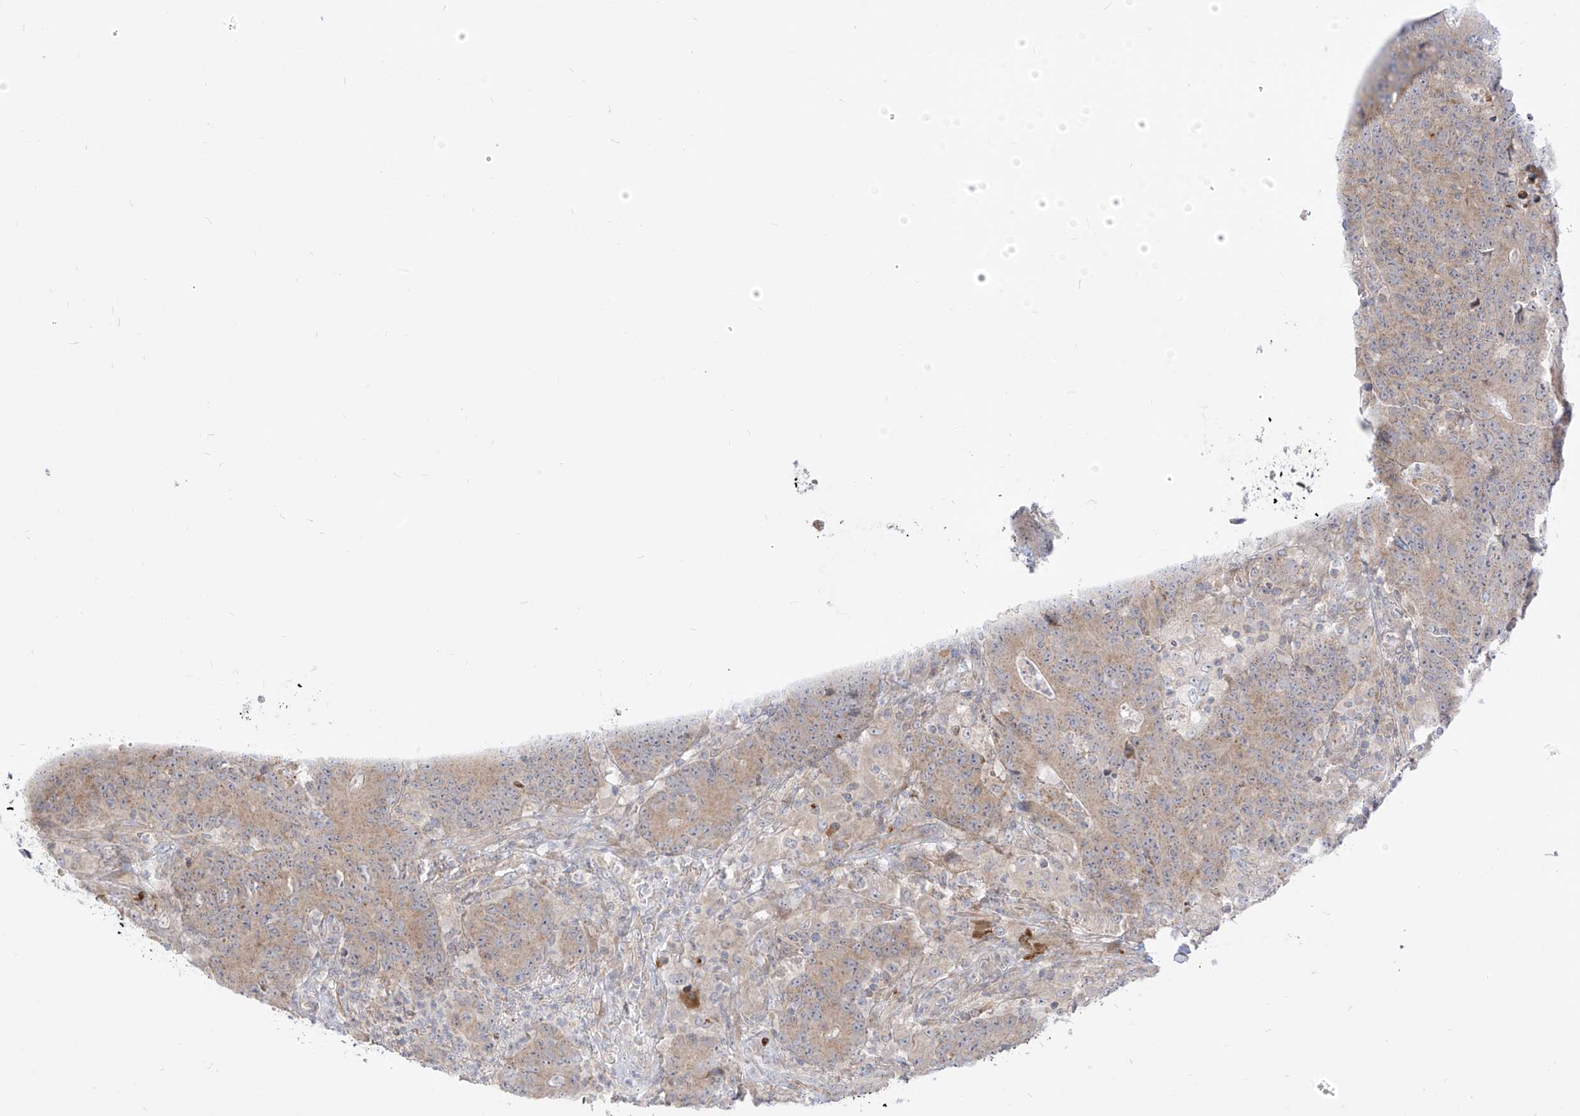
{"staining": {"intensity": "weak", "quantity": "25%-75%", "location": "cytoplasmic/membranous"}, "tissue": "colorectal cancer", "cell_type": "Tumor cells", "image_type": "cancer", "snomed": [{"axis": "morphology", "description": "Normal tissue, NOS"}, {"axis": "morphology", "description": "Adenocarcinoma, NOS"}, {"axis": "topography", "description": "Colon"}], "caption": "High-power microscopy captured an immunohistochemistry micrograph of adenocarcinoma (colorectal), revealing weak cytoplasmic/membranous positivity in about 25%-75% of tumor cells.", "gene": "SYTL3", "patient": {"sex": "female", "age": 75}}